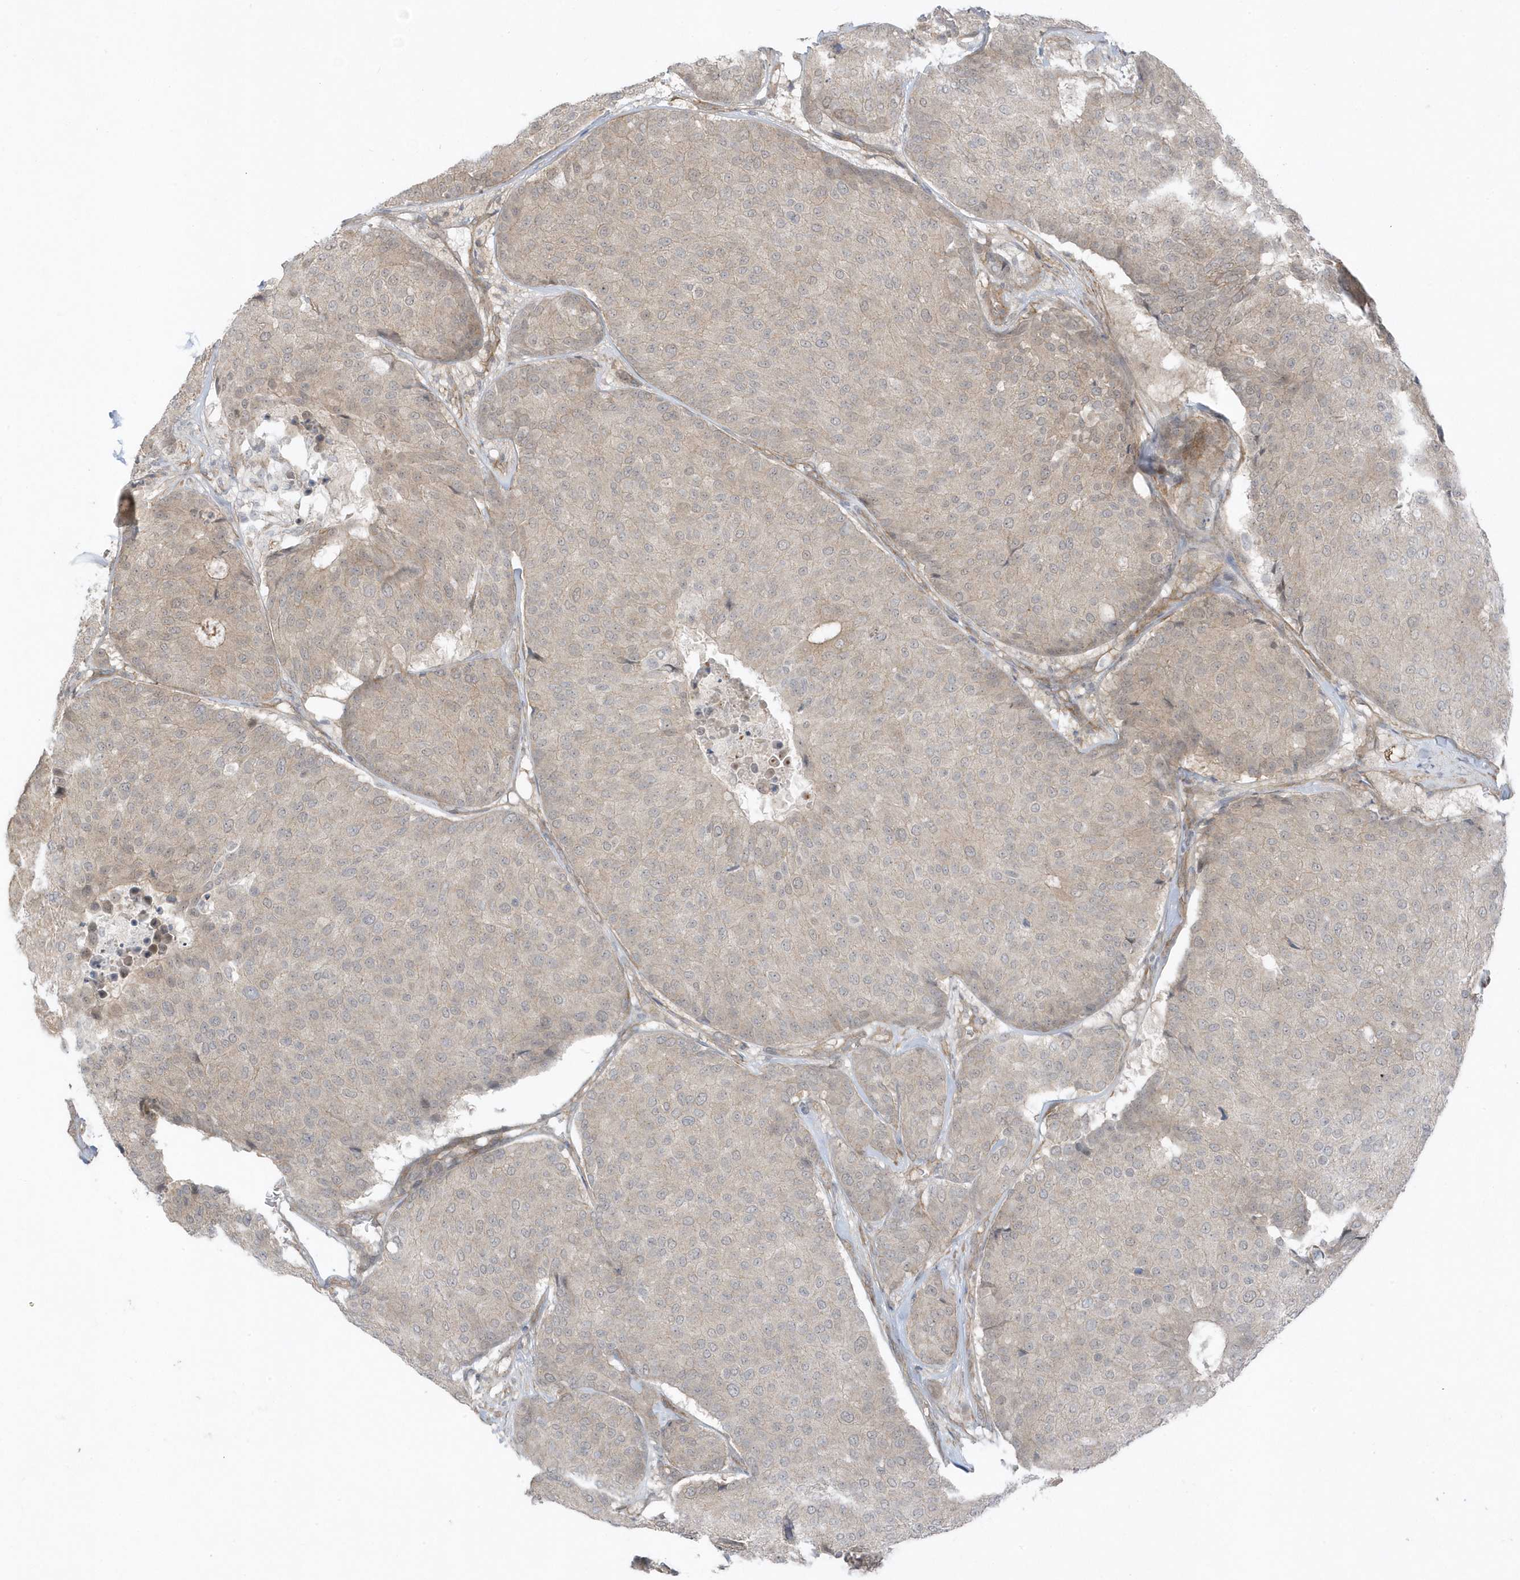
{"staining": {"intensity": "negative", "quantity": "none", "location": "none"}, "tissue": "breast cancer", "cell_type": "Tumor cells", "image_type": "cancer", "snomed": [{"axis": "morphology", "description": "Duct carcinoma"}, {"axis": "topography", "description": "Breast"}], "caption": "Tumor cells are negative for protein expression in human breast cancer. (Stains: DAB (3,3'-diaminobenzidine) immunohistochemistry (IHC) with hematoxylin counter stain, Microscopy: brightfield microscopy at high magnification).", "gene": "PARD3B", "patient": {"sex": "female", "age": 75}}